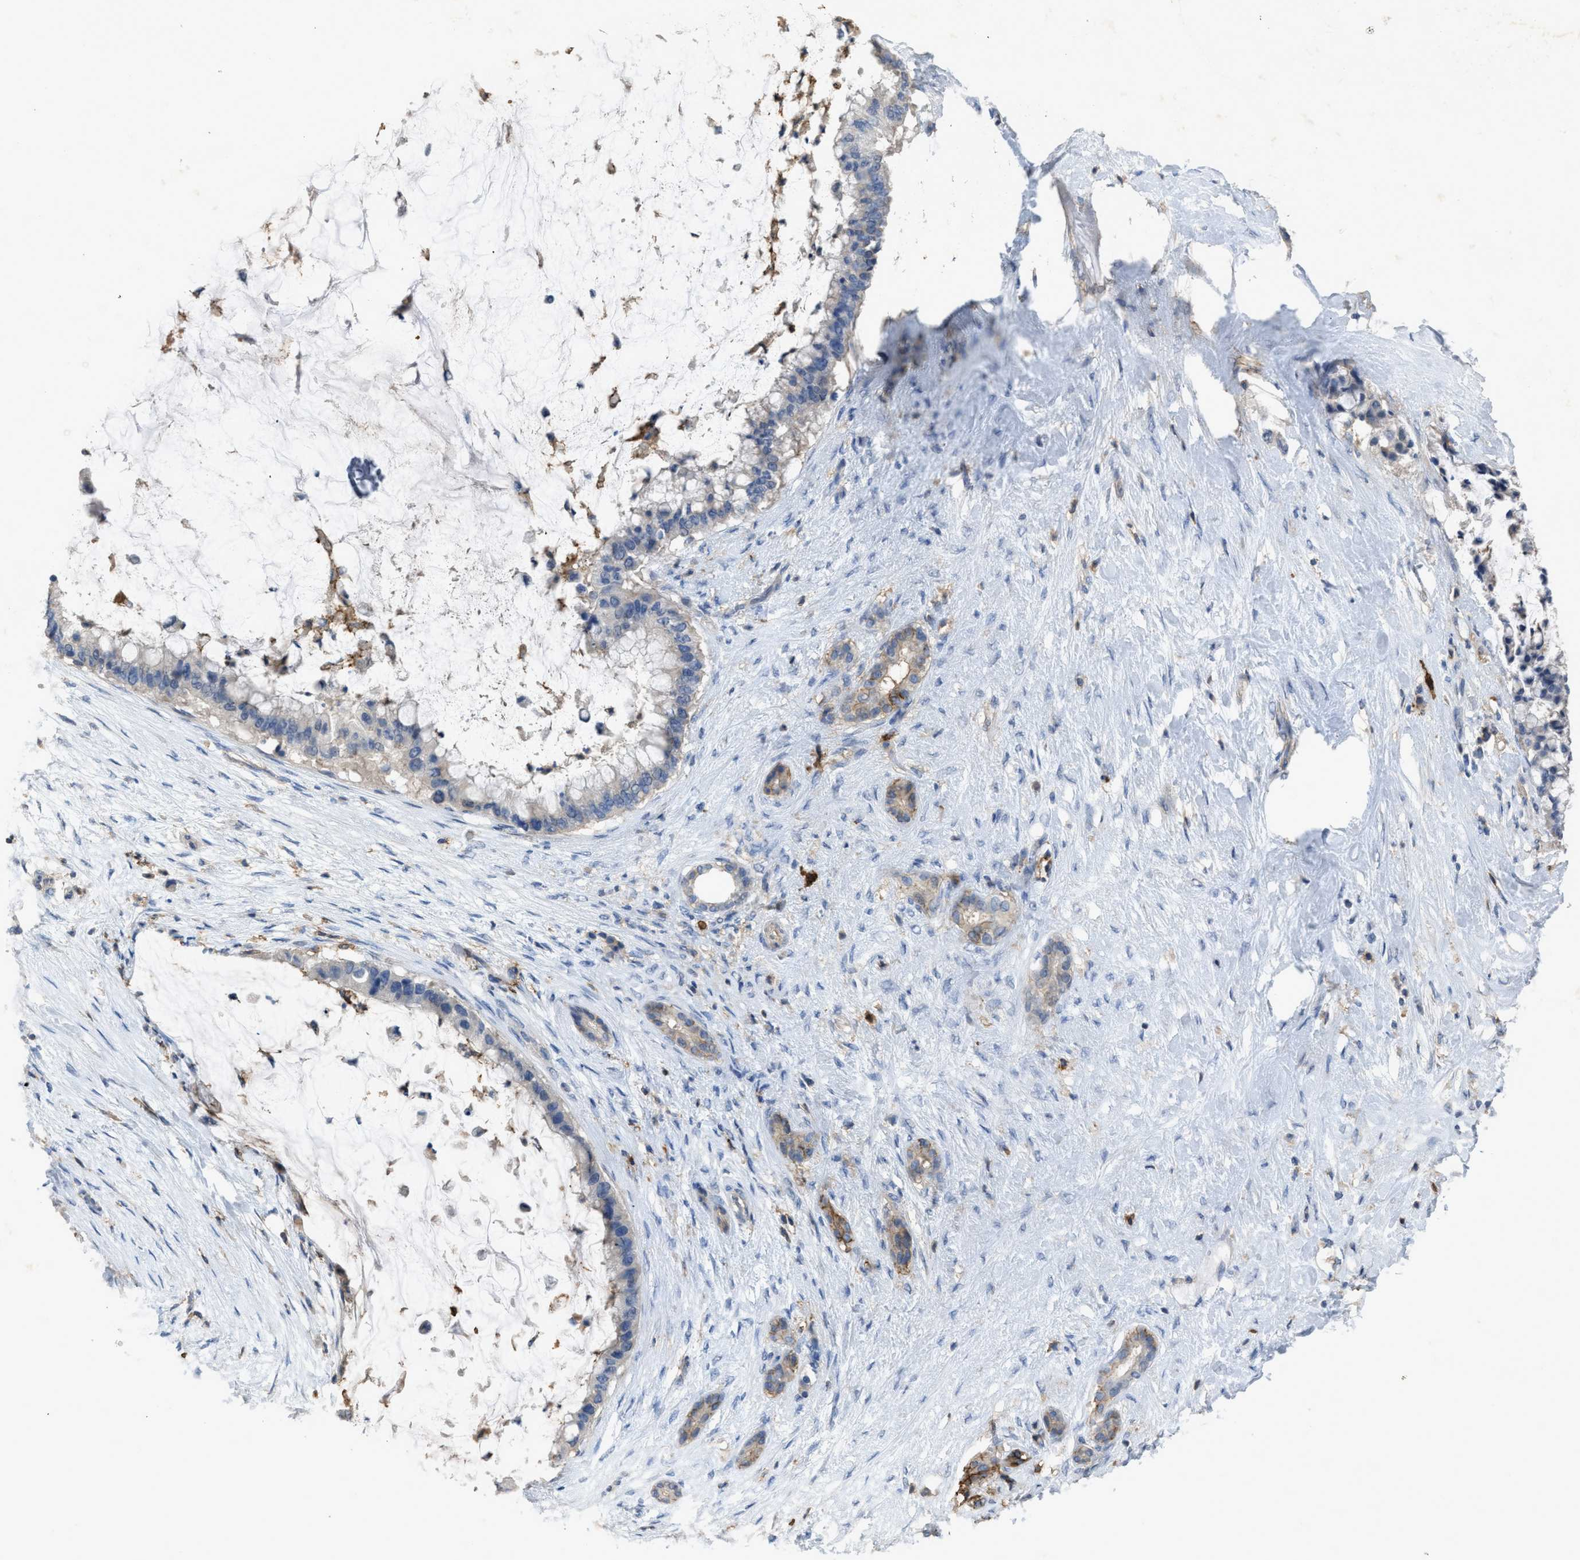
{"staining": {"intensity": "negative", "quantity": "none", "location": "none"}, "tissue": "pancreatic cancer", "cell_type": "Tumor cells", "image_type": "cancer", "snomed": [{"axis": "morphology", "description": "Adenocarcinoma, NOS"}, {"axis": "topography", "description": "Pancreas"}], "caption": "Protein analysis of pancreatic adenocarcinoma exhibits no significant expression in tumor cells. (DAB (3,3'-diaminobenzidine) IHC with hematoxylin counter stain).", "gene": "OR51E1", "patient": {"sex": "male", "age": 41}}